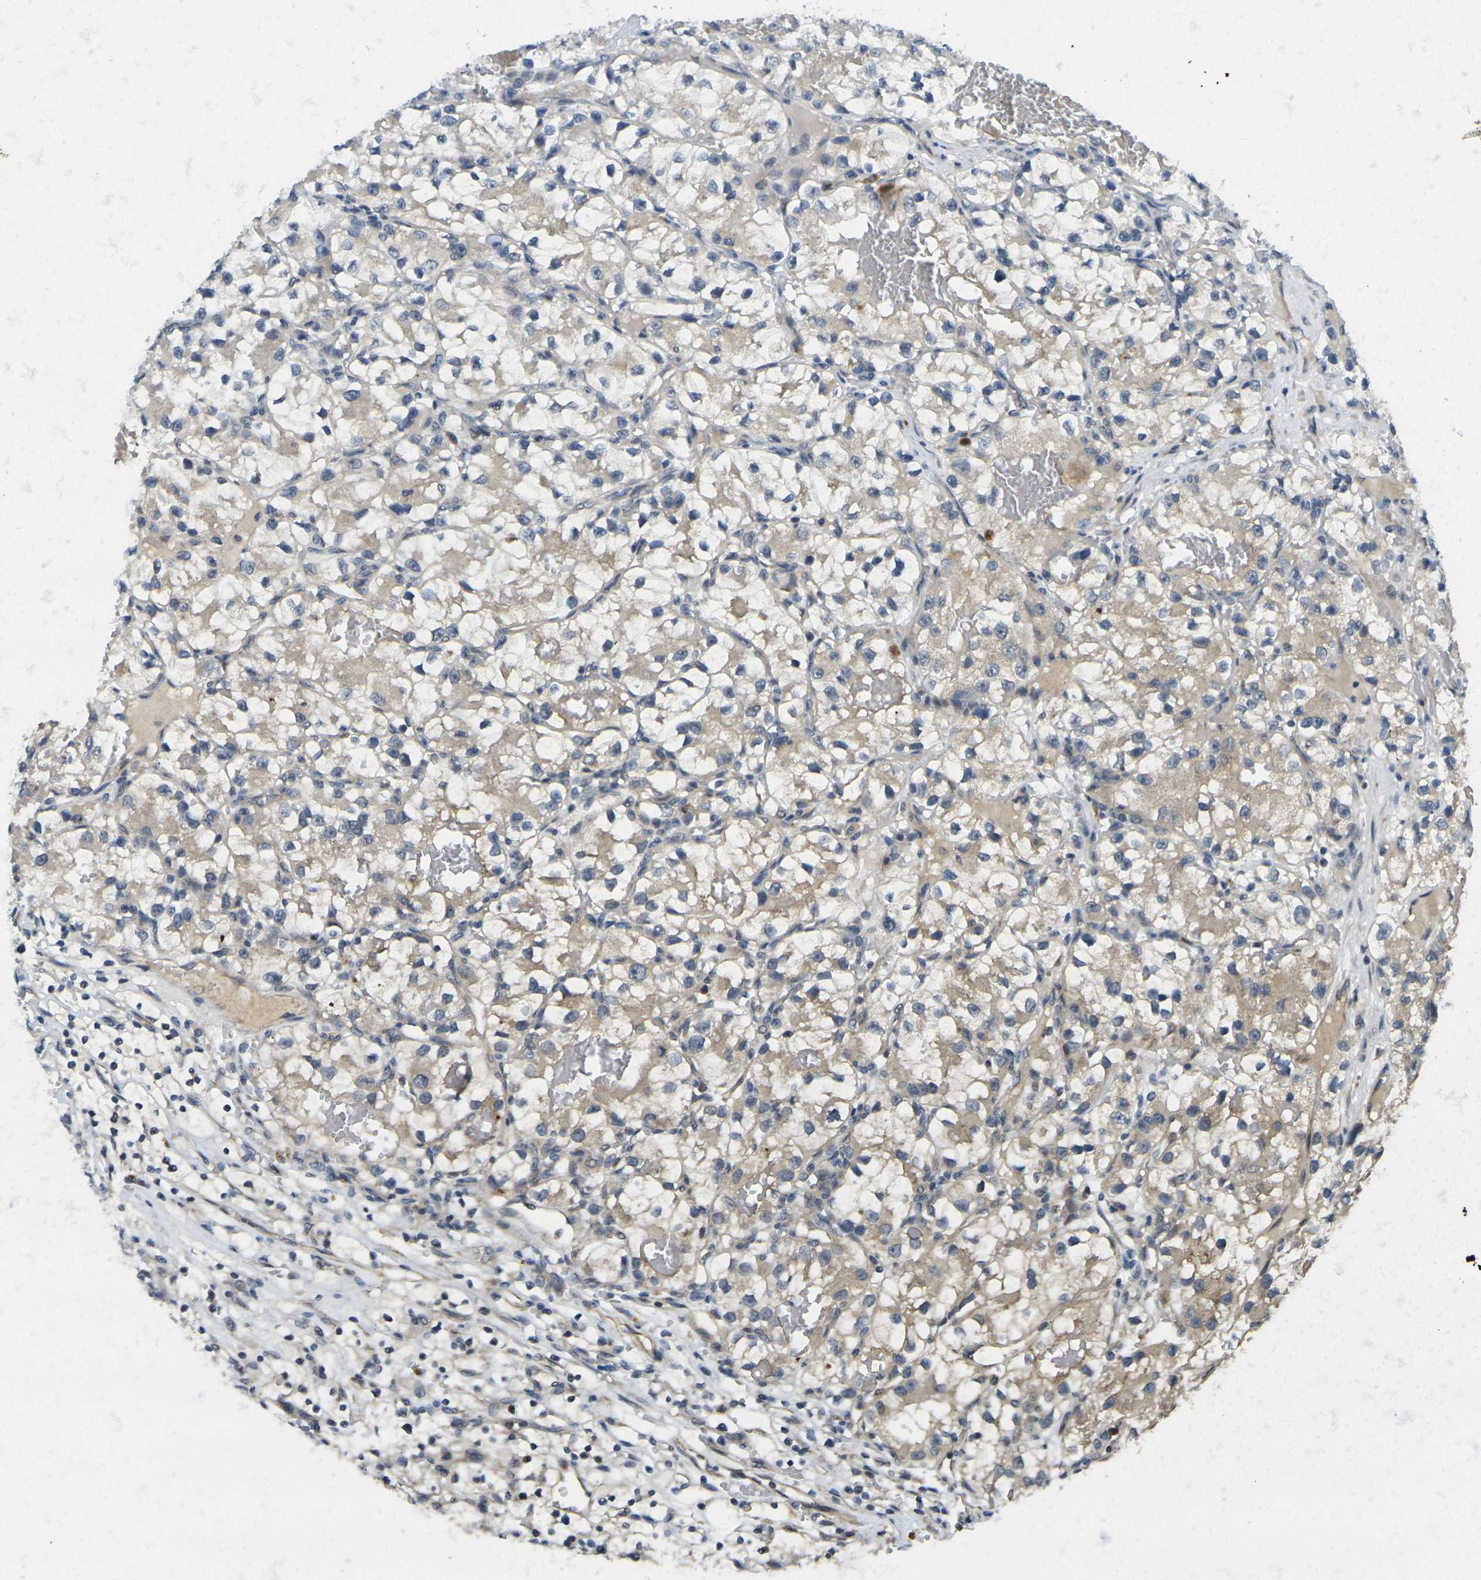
{"staining": {"intensity": "weak", "quantity": "<25%", "location": "cytoplasmic/membranous"}, "tissue": "renal cancer", "cell_type": "Tumor cells", "image_type": "cancer", "snomed": [{"axis": "morphology", "description": "Adenocarcinoma, NOS"}, {"axis": "topography", "description": "Kidney"}], "caption": "Immunohistochemistry image of adenocarcinoma (renal) stained for a protein (brown), which shows no expression in tumor cells.", "gene": "MINAR2", "patient": {"sex": "female", "age": 57}}